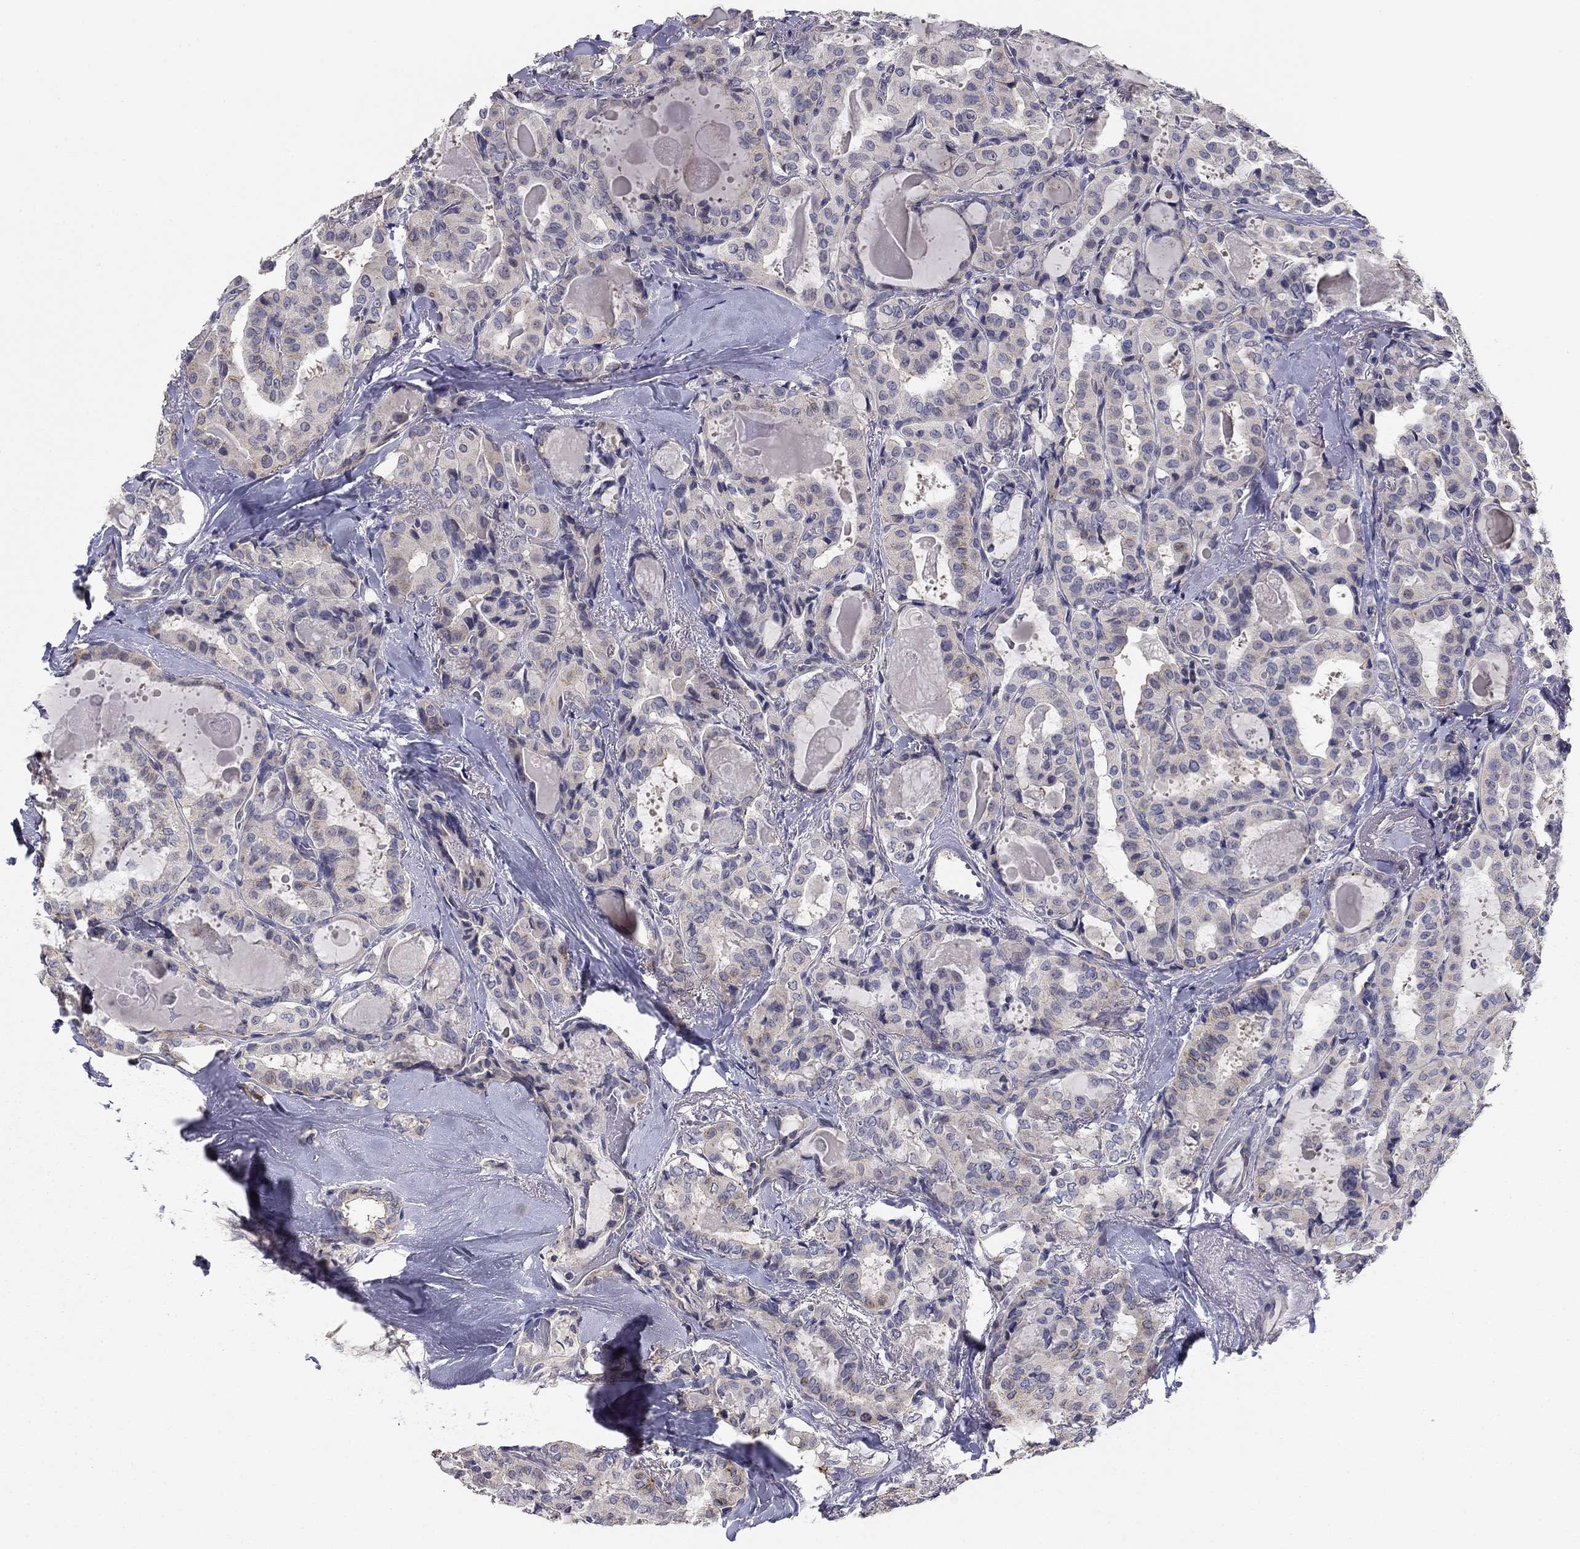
{"staining": {"intensity": "negative", "quantity": "none", "location": "none"}, "tissue": "thyroid cancer", "cell_type": "Tumor cells", "image_type": "cancer", "snomed": [{"axis": "morphology", "description": "Papillary adenocarcinoma, NOS"}, {"axis": "topography", "description": "Thyroid gland"}], "caption": "High power microscopy micrograph of an immunohistochemistry image of papillary adenocarcinoma (thyroid), revealing no significant expression in tumor cells. (Immunohistochemistry, brightfield microscopy, high magnification).", "gene": "SEPTIN3", "patient": {"sex": "female", "age": 41}}